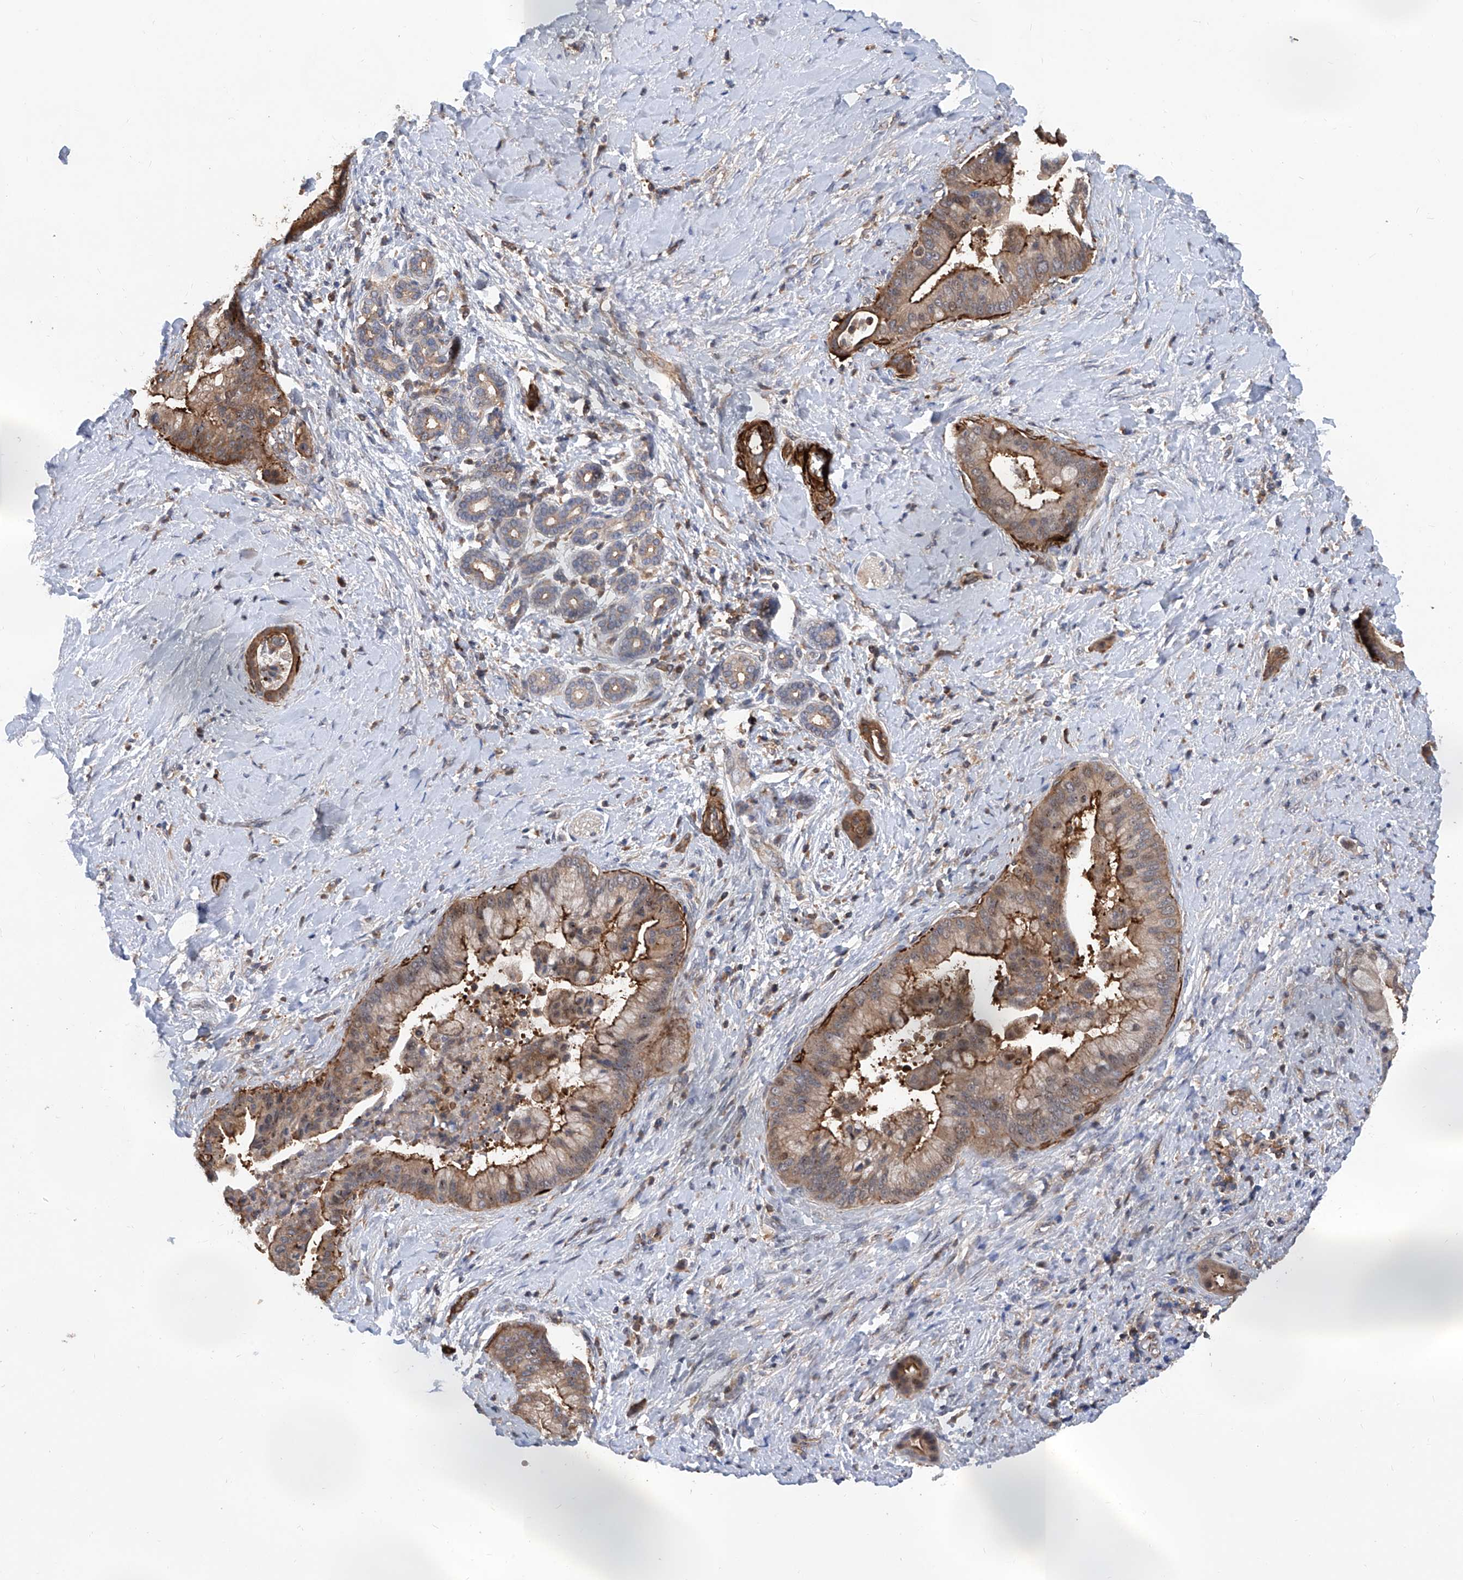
{"staining": {"intensity": "moderate", "quantity": ">75%", "location": "cytoplasmic/membranous"}, "tissue": "liver cancer", "cell_type": "Tumor cells", "image_type": "cancer", "snomed": [{"axis": "morphology", "description": "Cholangiocarcinoma"}, {"axis": "topography", "description": "Liver"}], "caption": "The immunohistochemical stain shows moderate cytoplasmic/membranous staining in tumor cells of liver cancer tissue.", "gene": "NT5C3A", "patient": {"sex": "female", "age": 54}}